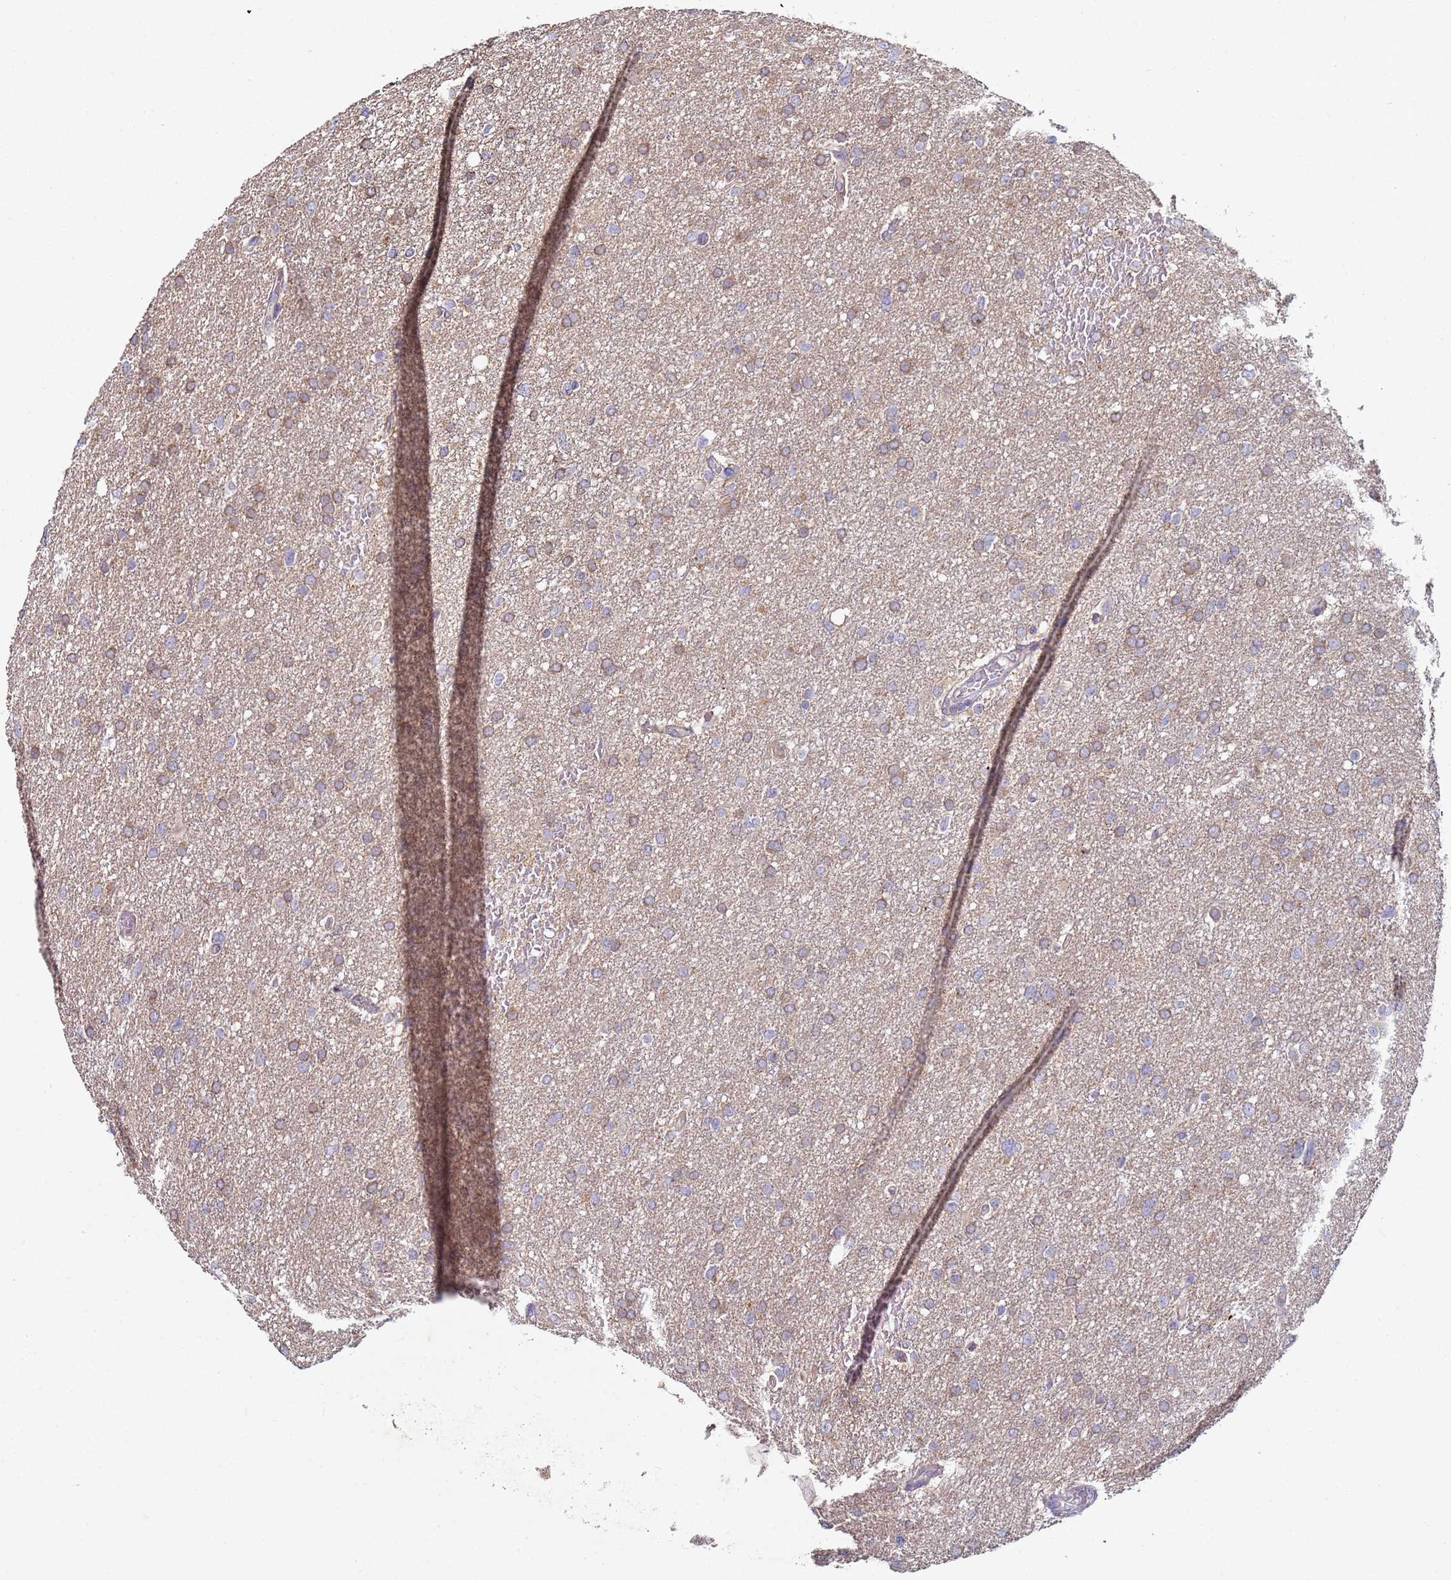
{"staining": {"intensity": "weak", "quantity": ">75%", "location": "cytoplasmic/membranous"}, "tissue": "glioma", "cell_type": "Tumor cells", "image_type": "cancer", "snomed": [{"axis": "morphology", "description": "Glioma, malignant, High grade"}, {"axis": "topography", "description": "Cerebral cortex"}], "caption": "Human malignant glioma (high-grade) stained with a brown dye demonstrates weak cytoplasmic/membranous positive positivity in about >75% of tumor cells.", "gene": "DIP2B", "patient": {"sex": "female", "age": 36}}